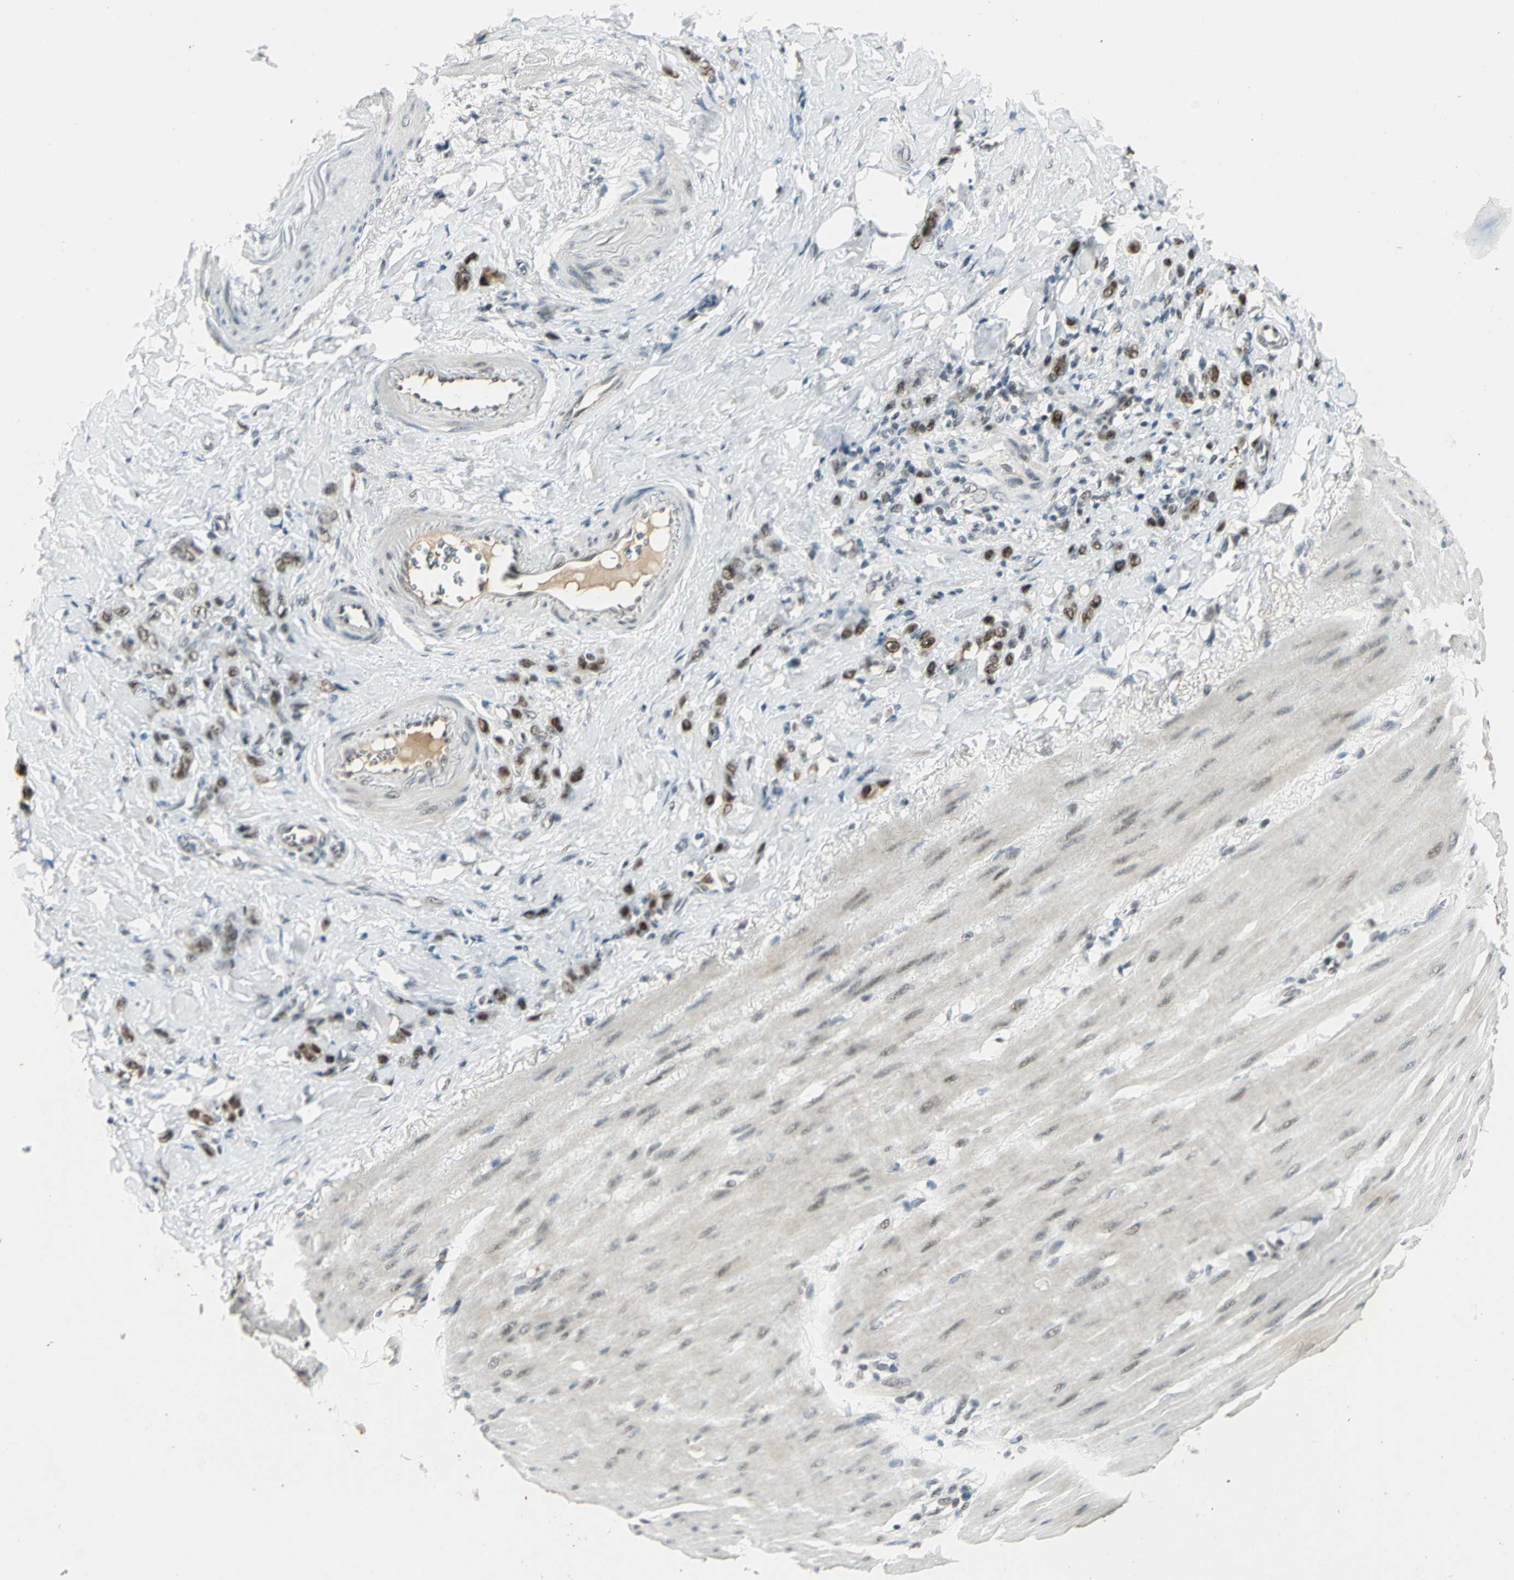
{"staining": {"intensity": "strong", "quantity": ">75%", "location": "cytoplasmic/membranous,nuclear"}, "tissue": "stomach cancer", "cell_type": "Tumor cells", "image_type": "cancer", "snomed": [{"axis": "morphology", "description": "Normal tissue, NOS"}, {"axis": "morphology", "description": "Adenocarcinoma, NOS"}, {"axis": "topography", "description": "Stomach"}], "caption": "Strong cytoplasmic/membranous and nuclear positivity for a protein is appreciated in about >75% of tumor cells of stomach cancer (adenocarcinoma) using immunohistochemistry.", "gene": "CCNT1", "patient": {"sex": "male", "age": 82}}